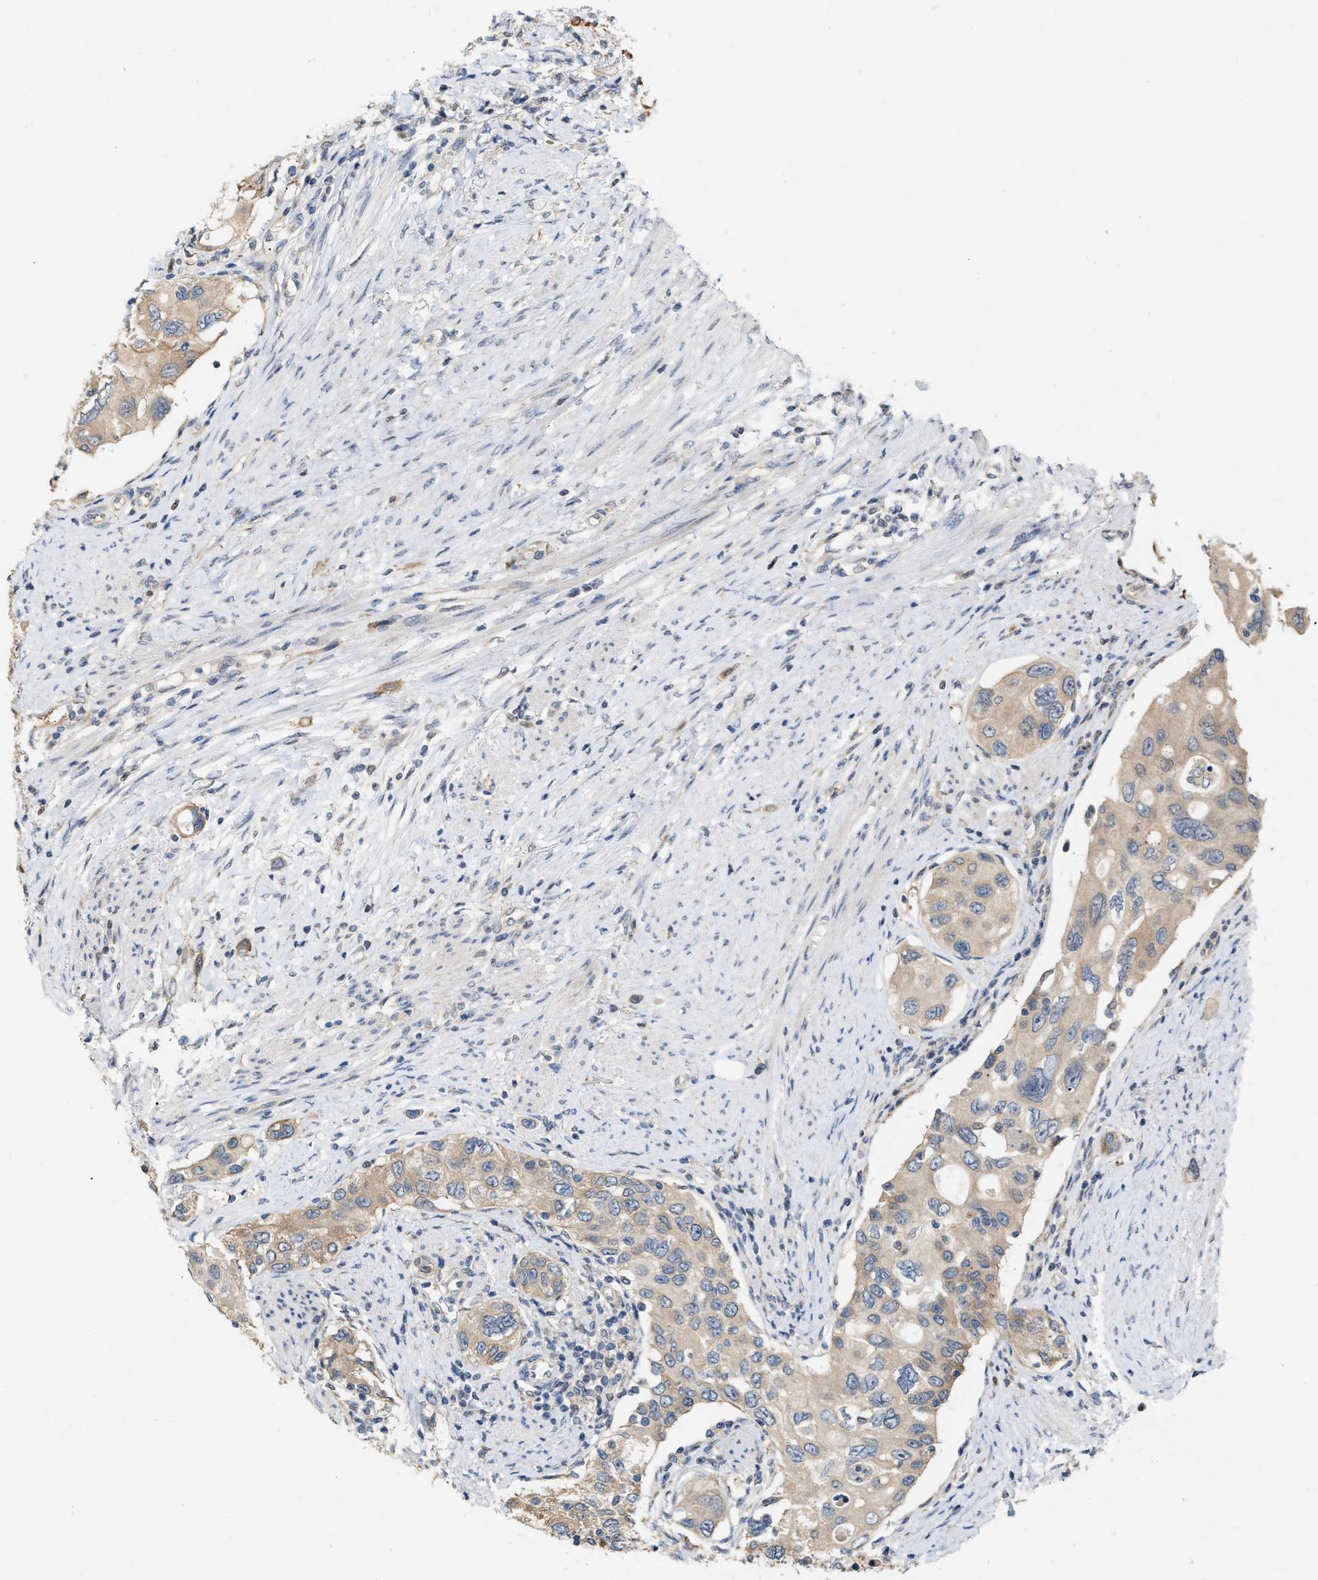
{"staining": {"intensity": "weak", "quantity": ">75%", "location": "cytoplasmic/membranous"}, "tissue": "urothelial cancer", "cell_type": "Tumor cells", "image_type": "cancer", "snomed": [{"axis": "morphology", "description": "Urothelial carcinoma, High grade"}, {"axis": "topography", "description": "Urinary bladder"}], "caption": "Urothelial carcinoma (high-grade) stained for a protein shows weak cytoplasmic/membranous positivity in tumor cells.", "gene": "CSNK1A1", "patient": {"sex": "female", "age": 56}}